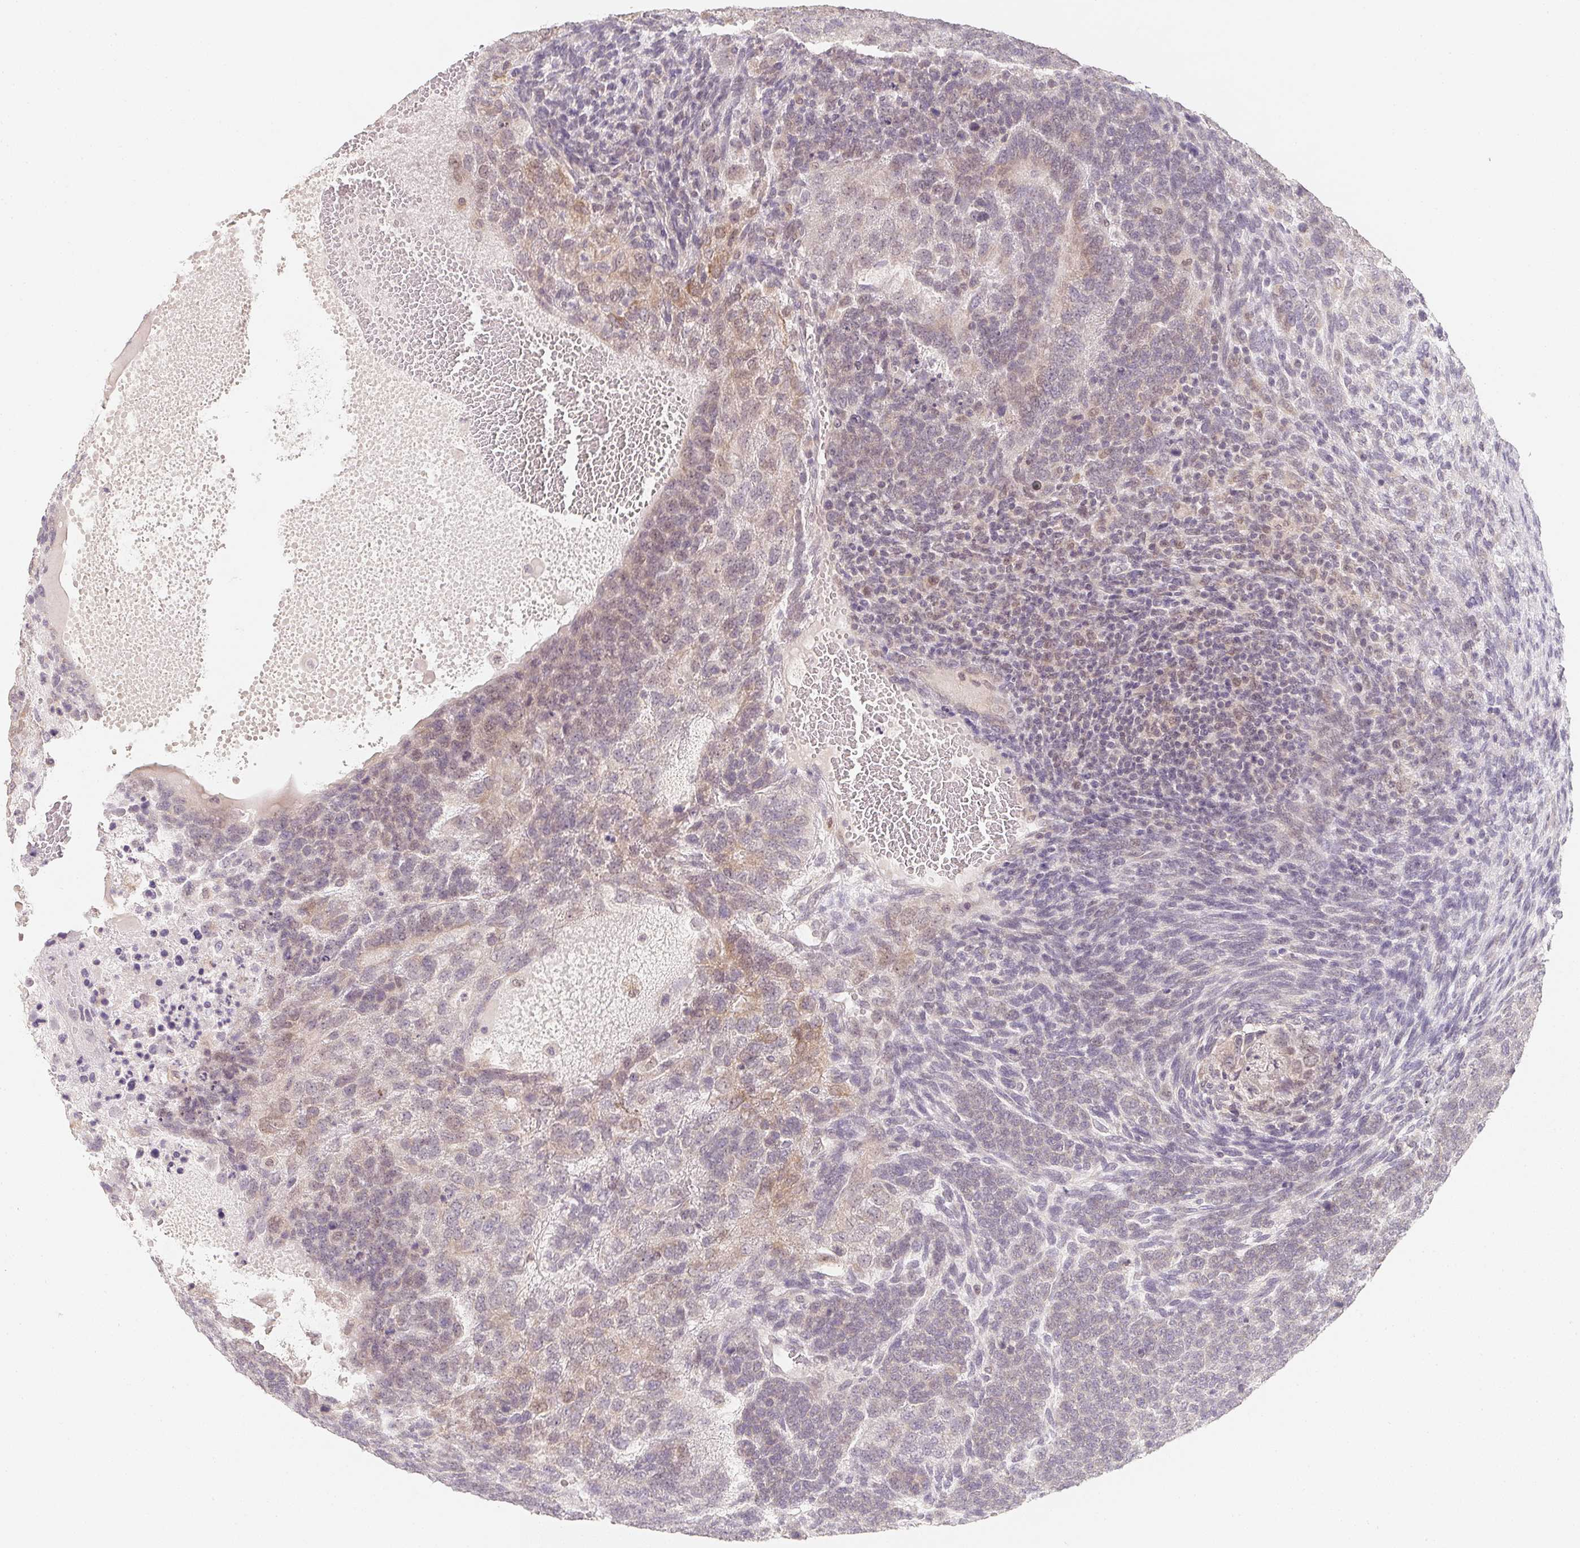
{"staining": {"intensity": "weak", "quantity": "<25%", "location": "cytoplasmic/membranous,nuclear"}, "tissue": "testis cancer", "cell_type": "Tumor cells", "image_type": "cancer", "snomed": [{"axis": "morphology", "description": "Normal tissue, NOS"}, {"axis": "morphology", "description": "Carcinoma, Embryonal, NOS"}, {"axis": "topography", "description": "Testis"}, {"axis": "topography", "description": "Epididymis"}], "caption": "A high-resolution image shows immunohistochemistry staining of testis embryonal carcinoma, which reveals no significant positivity in tumor cells. The staining is performed using DAB (3,3'-diaminobenzidine) brown chromogen with nuclei counter-stained in using hematoxylin.", "gene": "SOAT1", "patient": {"sex": "male", "age": 23}}